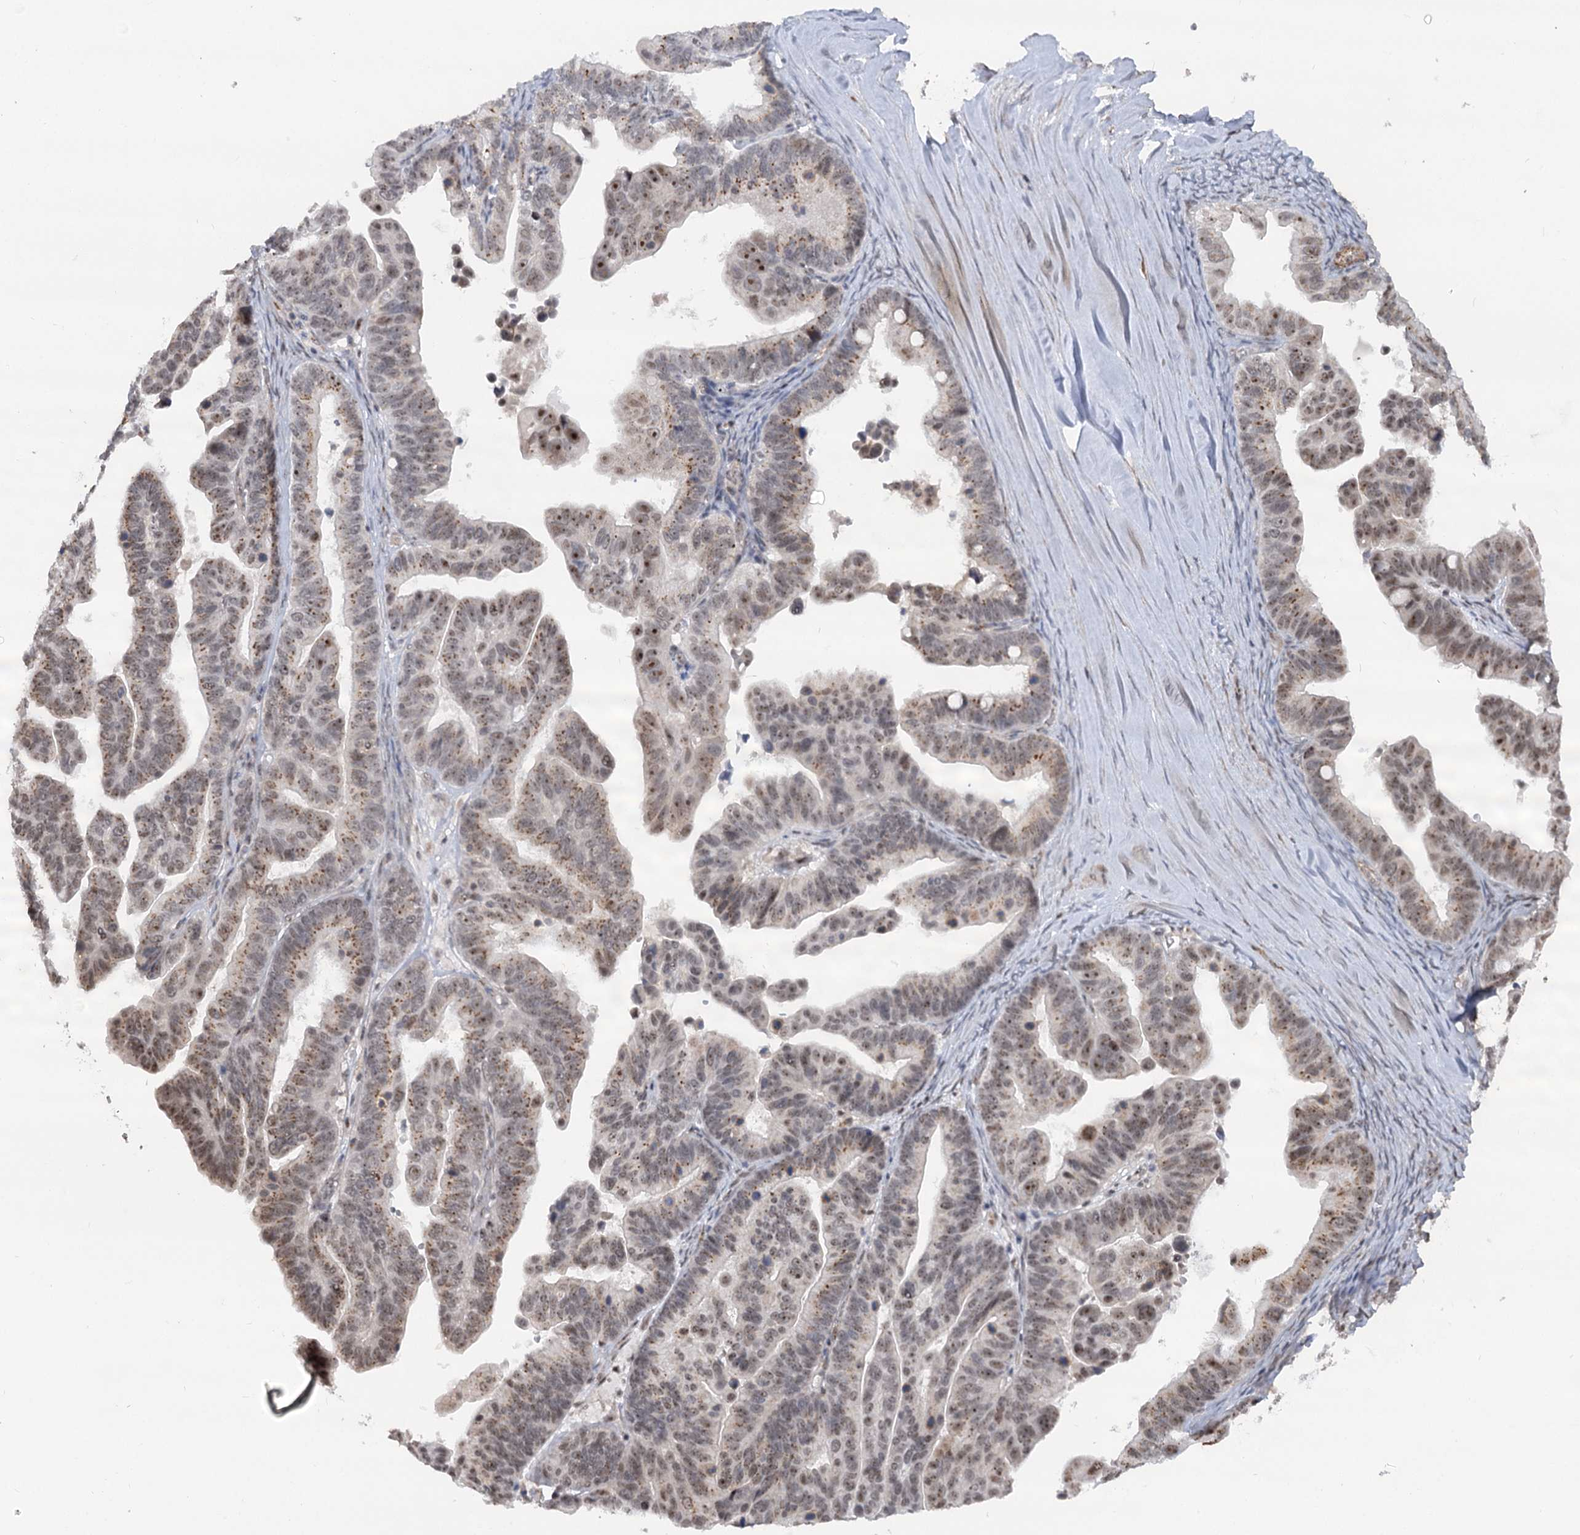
{"staining": {"intensity": "moderate", "quantity": "25%-75%", "location": "cytoplasmic/membranous,nuclear"}, "tissue": "ovarian cancer", "cell_type": "Tumor cells", "image_type": "cancer", "snomed": [{"axis": "morphology", "description": "Cystadenocarcinoma, serous, NOS"}, {"axis": "topography", "description": "Ovary"}], "caption": "Moderate cytoplasmic/membranous and nuclear protein staining is appreciated in approximately 25%-75% of tumor cells in ovarian cancer (serous cystadenocarcinoma).", "gene": "GNL3L", "patient": {"sex": "female", "age": 56}}